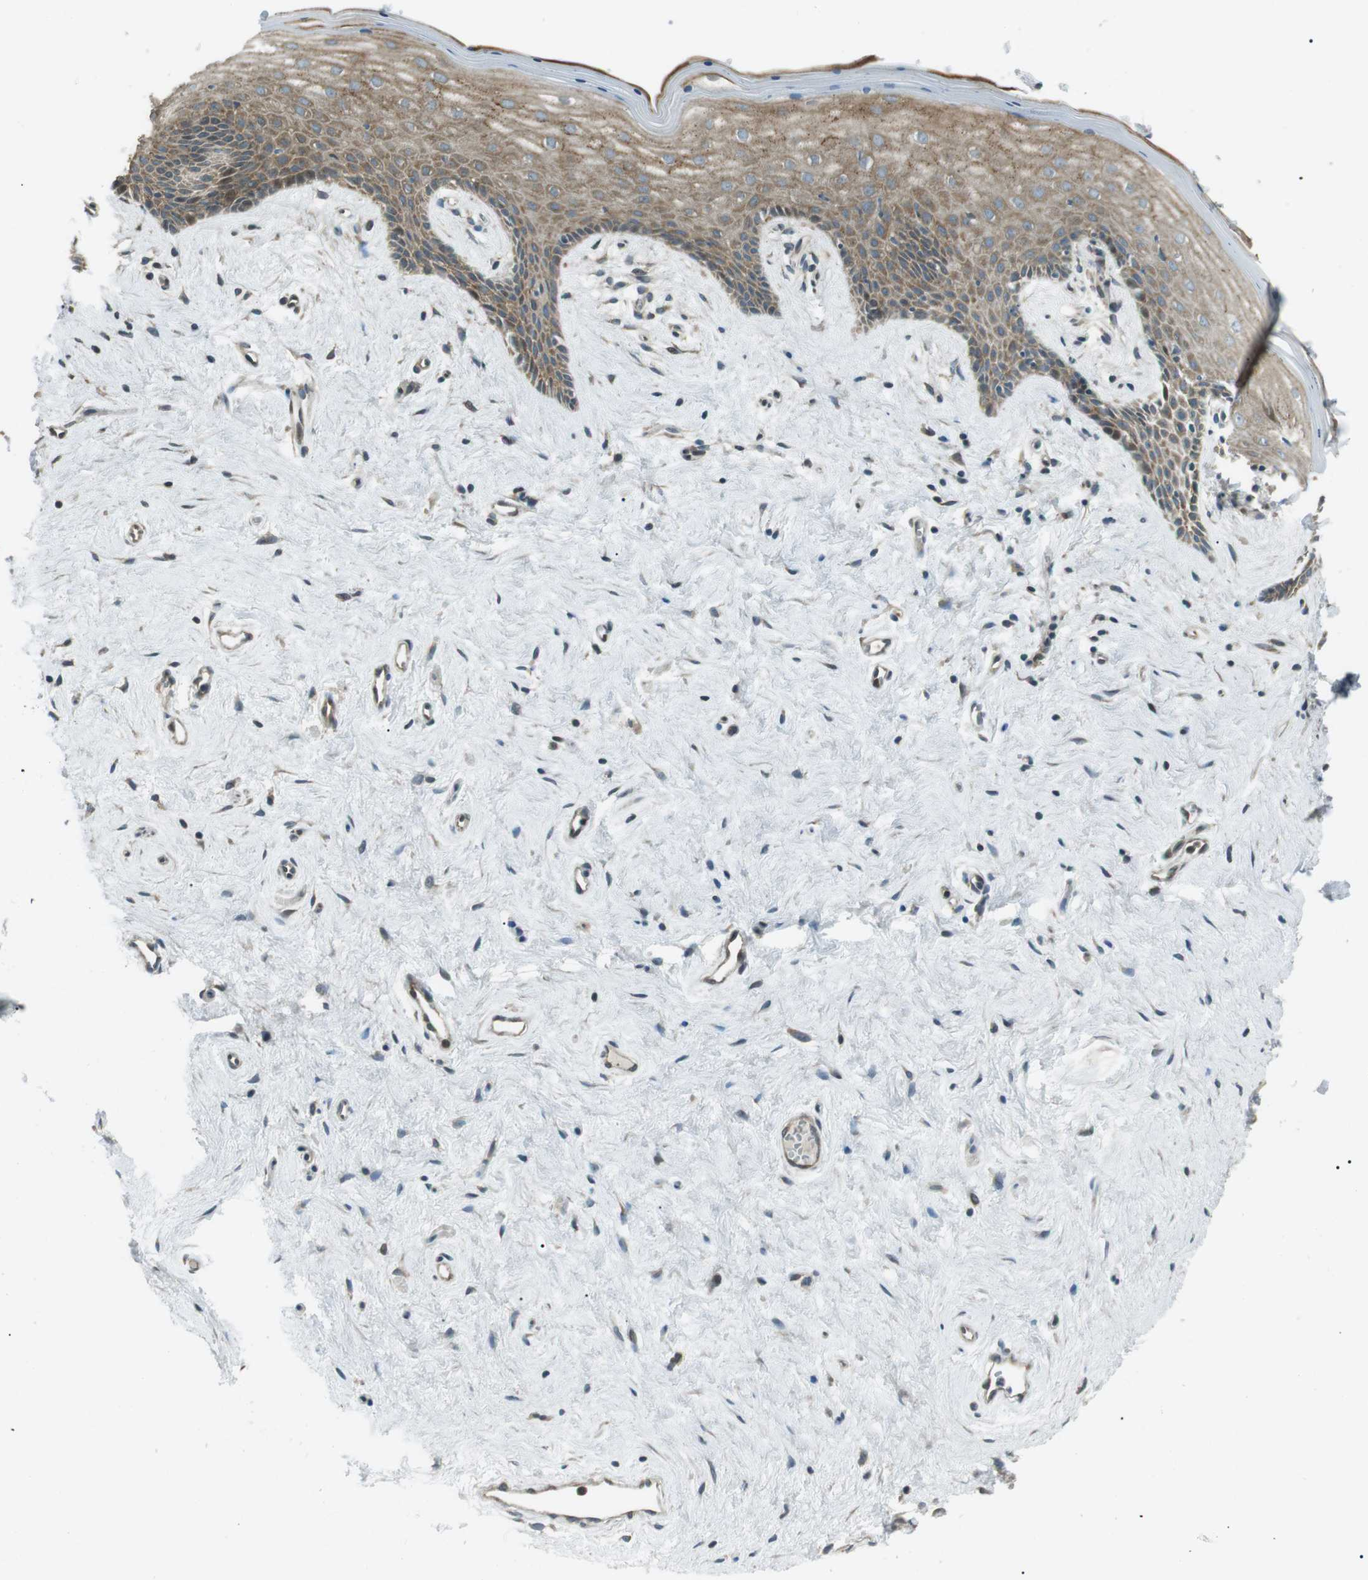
{"staining": {"intensity": "moderate", "quantity": ">75%", "location": "cytoplasmic/membranous"}, "tissue": "vagina", "cell_type": "Squamous epithelial cells", "image_type": "normal", "snomed": [{"axis": "morphology", "description": "Normal tissue, NOS"}, {"axis": "topography", "description": "Vagina"}], "caption": "IHC of normal human vagina exhibits medium levels of moderate cytoplasmic/membranous positivity in approximately >75% of squamous epithelial cells.", "gene": "TMEM74", "patient": {"sex": "female", "age": 44}}